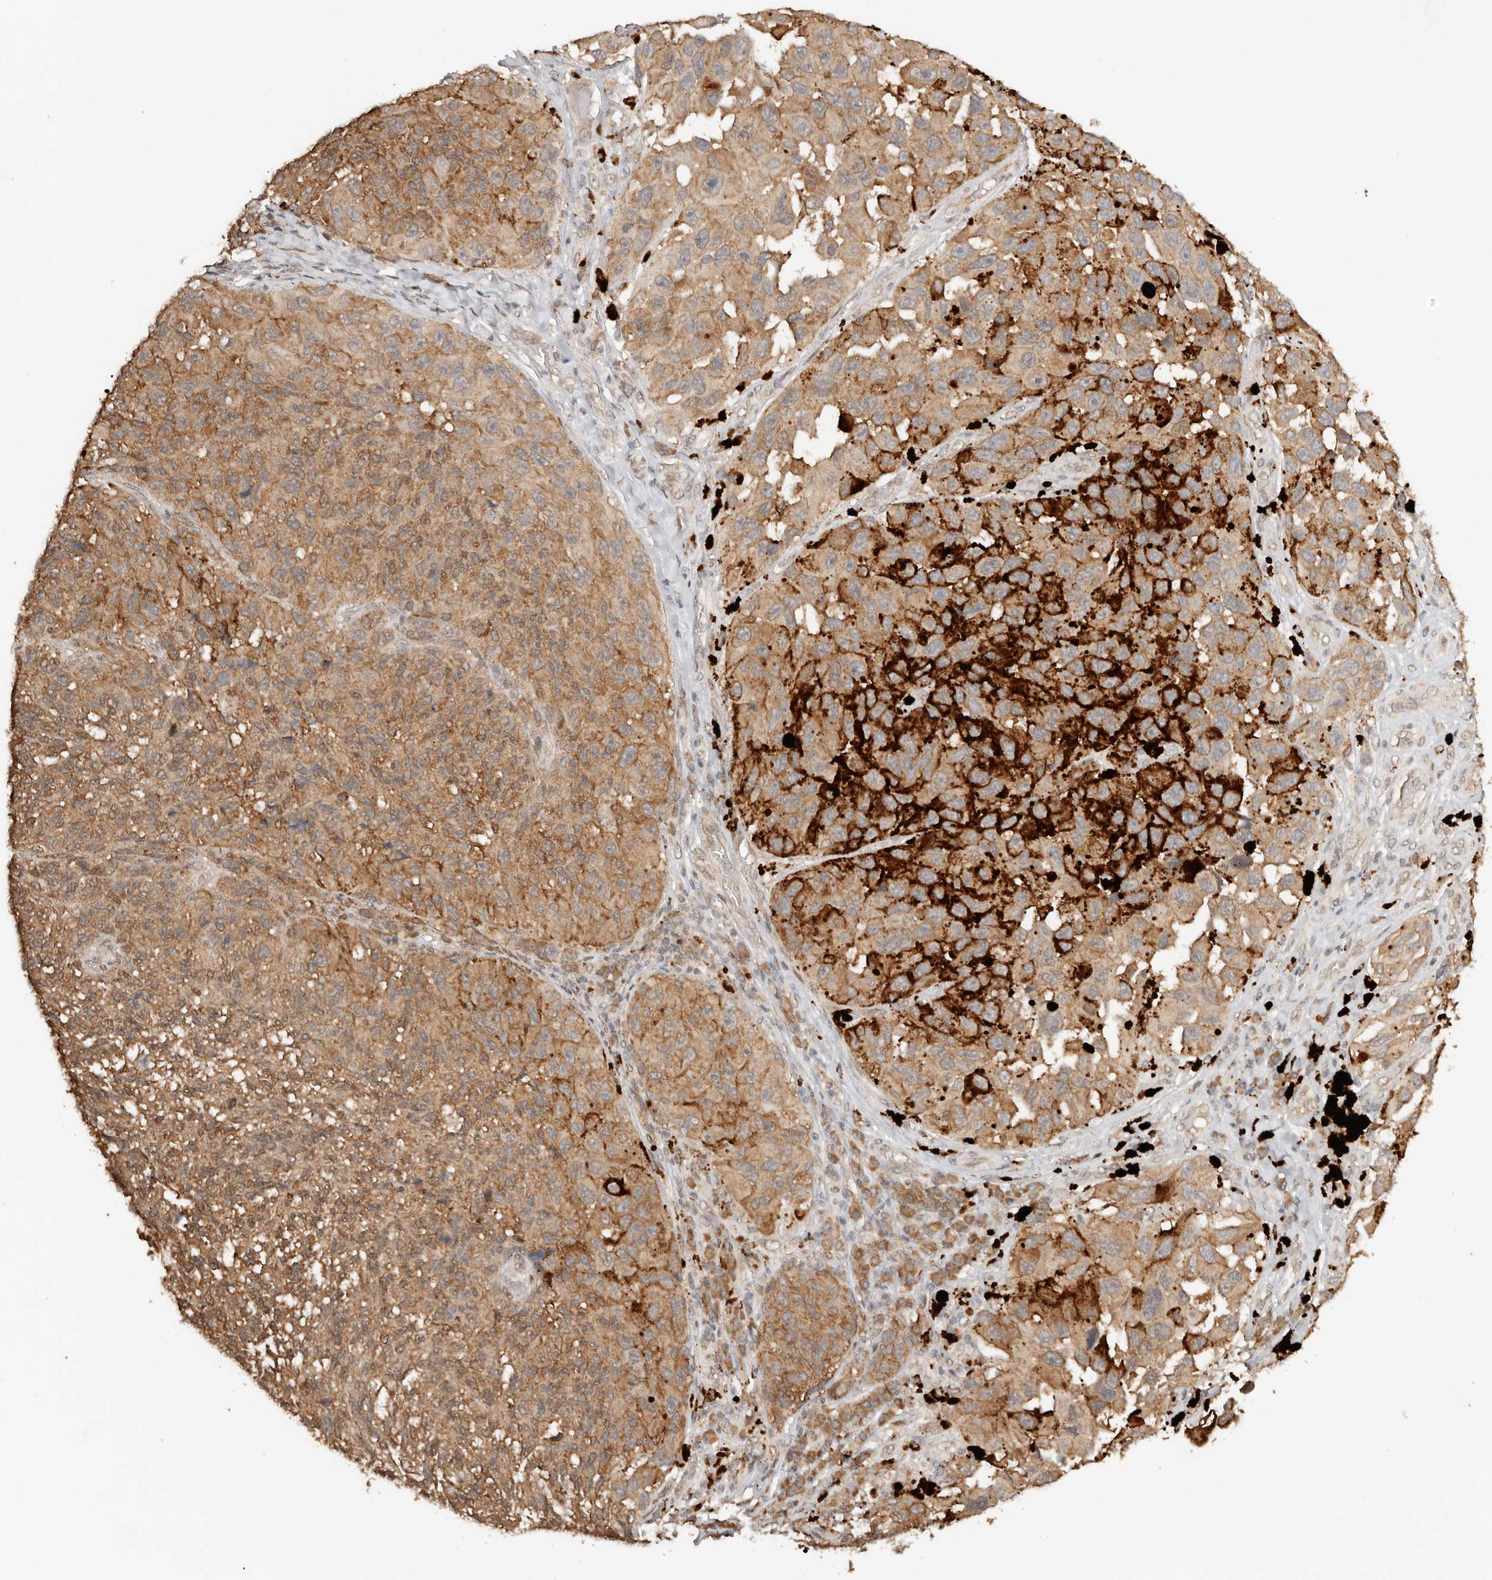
{"staining": {"intensity": "moderate", "quantity": ">75%", "location": "cytoplasmic/membranous"}, "tissue": "melanoma", "cell_type": "Tumor cells", "image_type": "cancer", "snomed": [{"axis": "morphology", "description": "Malignant melanoma, NOS"}, {"axis": "topography", "description": "Skin"}], "caption": "Malignant melanoma stained with a protein marker displays moderate staining in tumor cells.", "gene": "SEC14L1", "patient": {"sex": "female", "age": 73}}